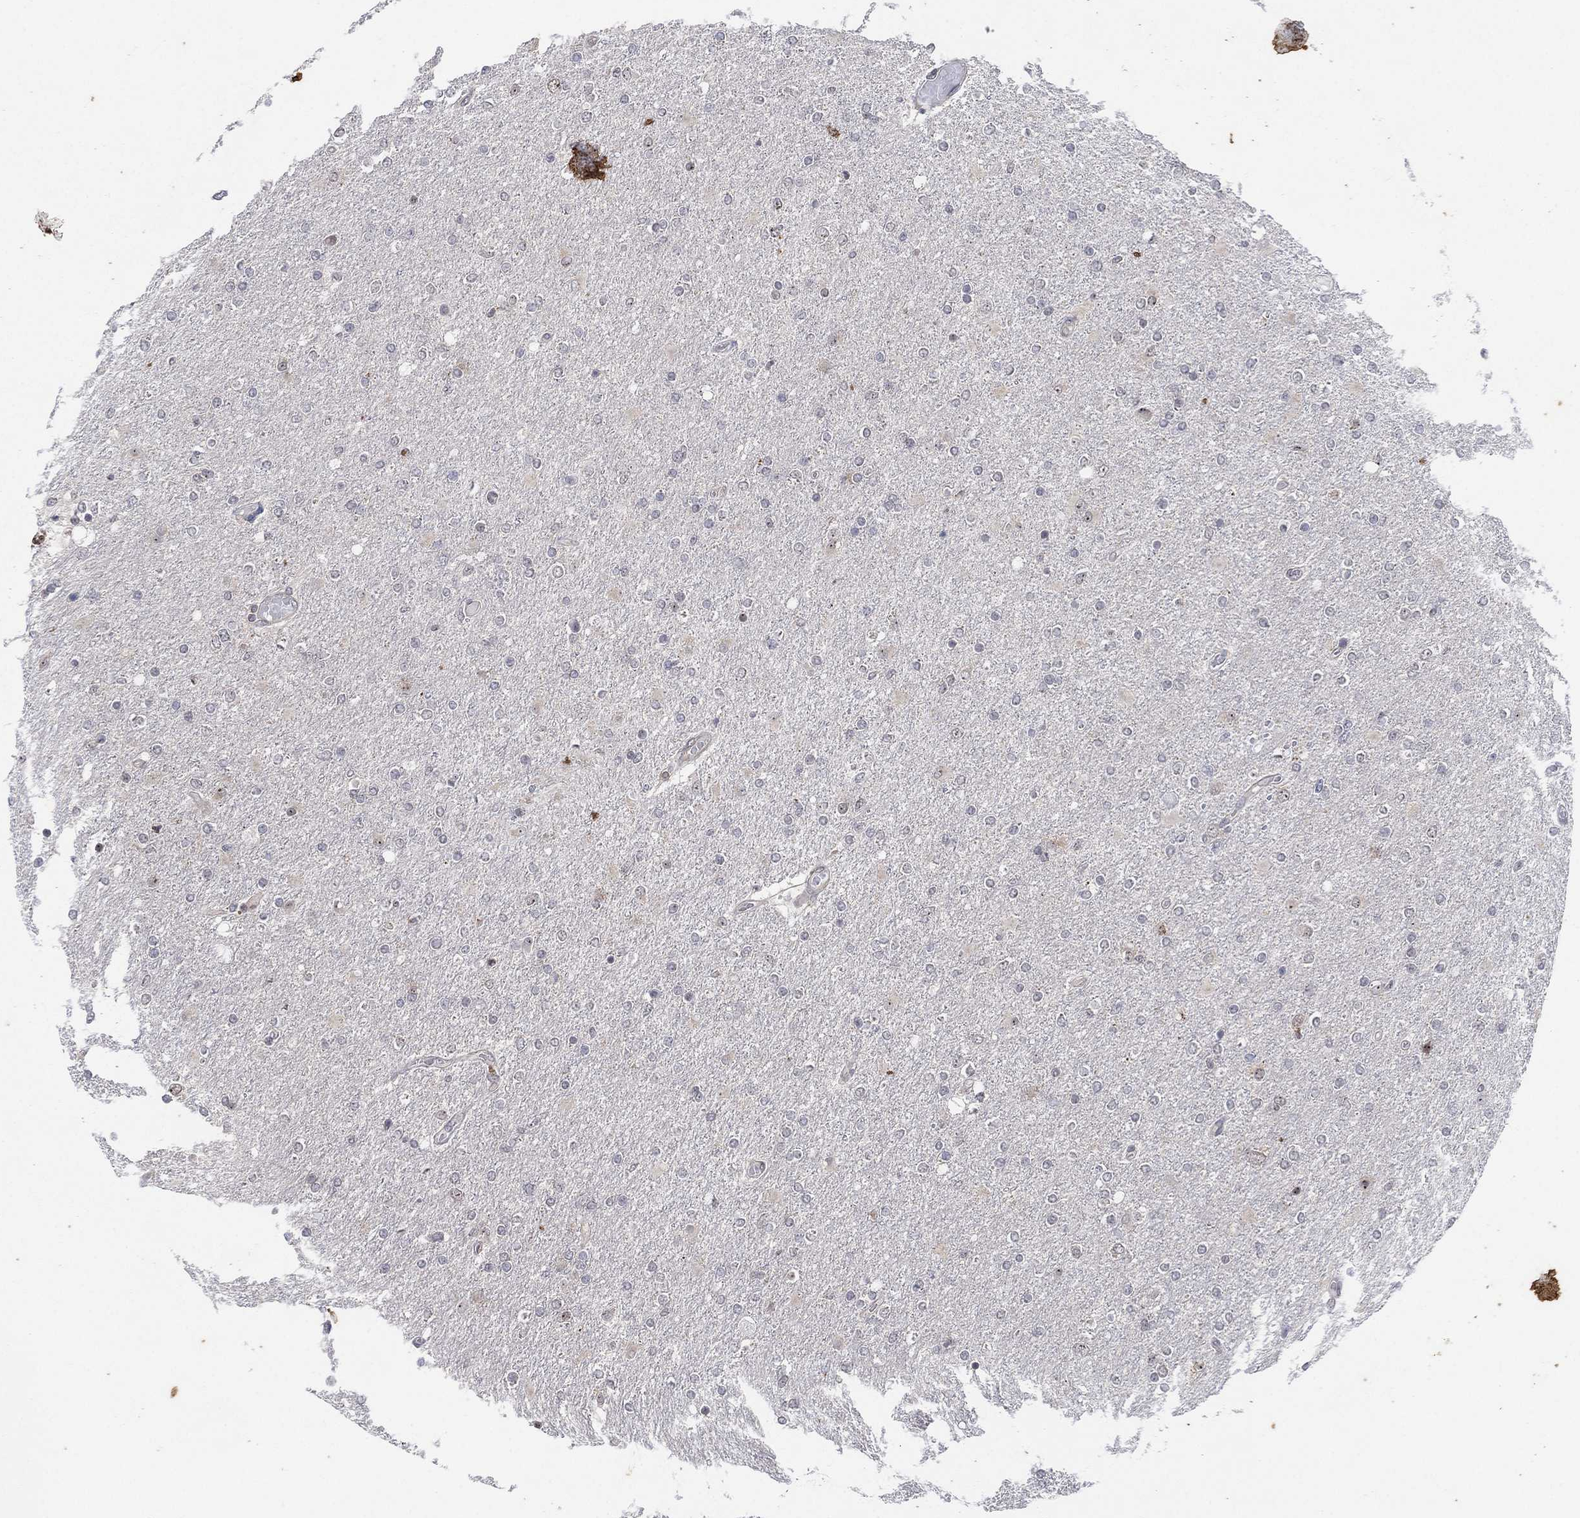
{"staining": {"intensity": "negative", "quantity": "none", "location": "none"}, "tissue": "glioma", "cell_type": "Tumor cells", "image_type": "cancer", "snomed": [{"axis": "morphology", "description": "Glioma, malignant, High grade"}, {"axis": "topography", "description": "Cerebral cortex"}], "caption": "IHC histopathology image of neoplastic tissue: glioma stained with DAB displays no significant protein expression in tumor cells.", "gene": "TMCO1", "patient": {"sex": "male", "age": 70}}